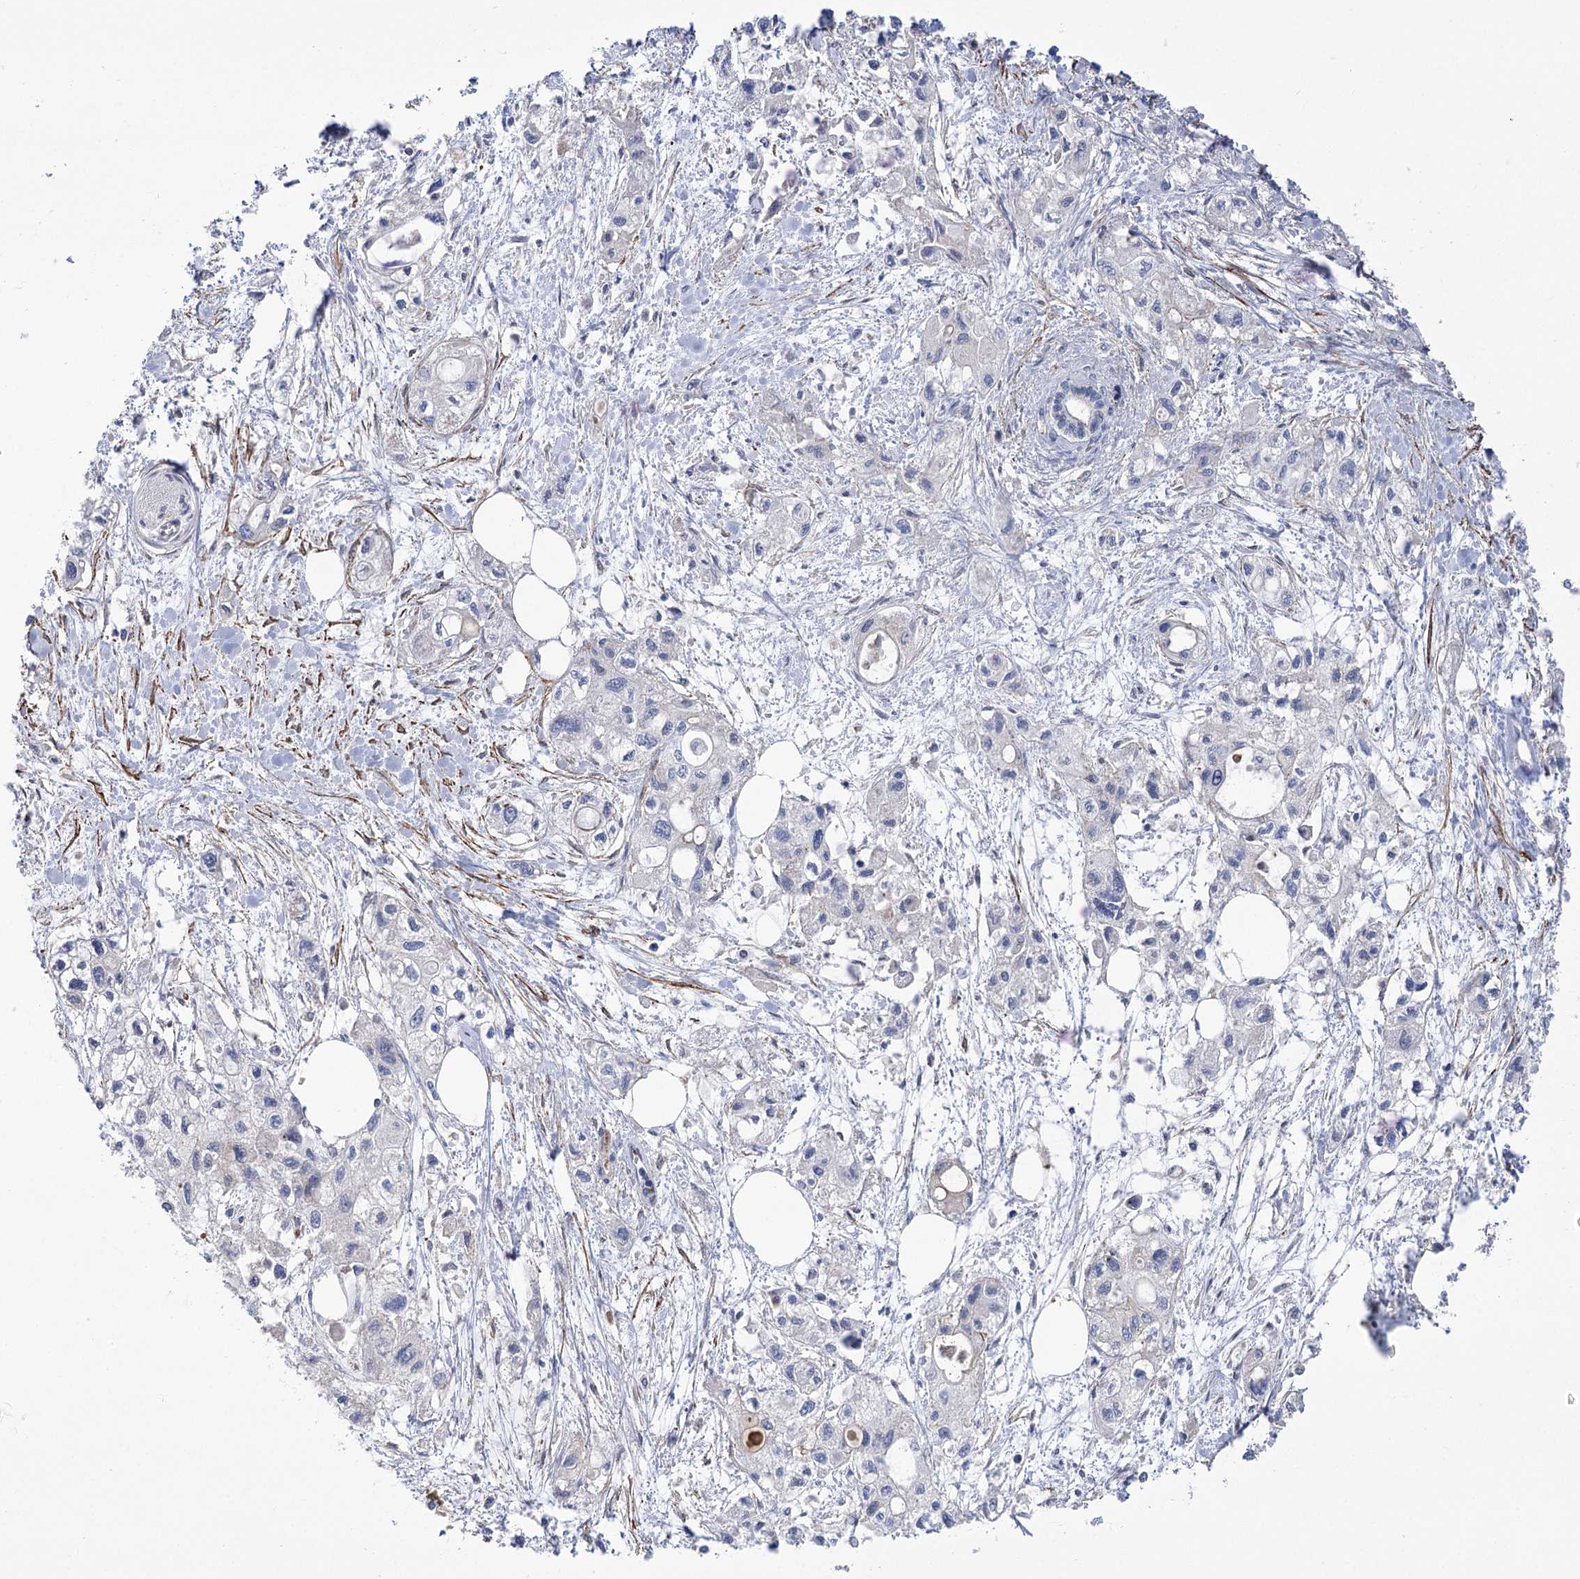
{"staining": {"intensity": "negative", "quantity": "none", "location": "none"}, "tissue": "pancreatic cancer", "cell_type": "Tumor cells", "image_type": "cancer", "snomed": [{"axis": "morphology", "description": "Adenocarcinoma, NOS"}, {"axis": "topography", "description": "Pancreas"}], "caption": "Immunohistochemical staining of human pancreatic cancer (adenocarcinoma) shows no significant positivity in tumor cells.", "gene": "WASHC3", "patient": {"sex": "male", "age": 75}}